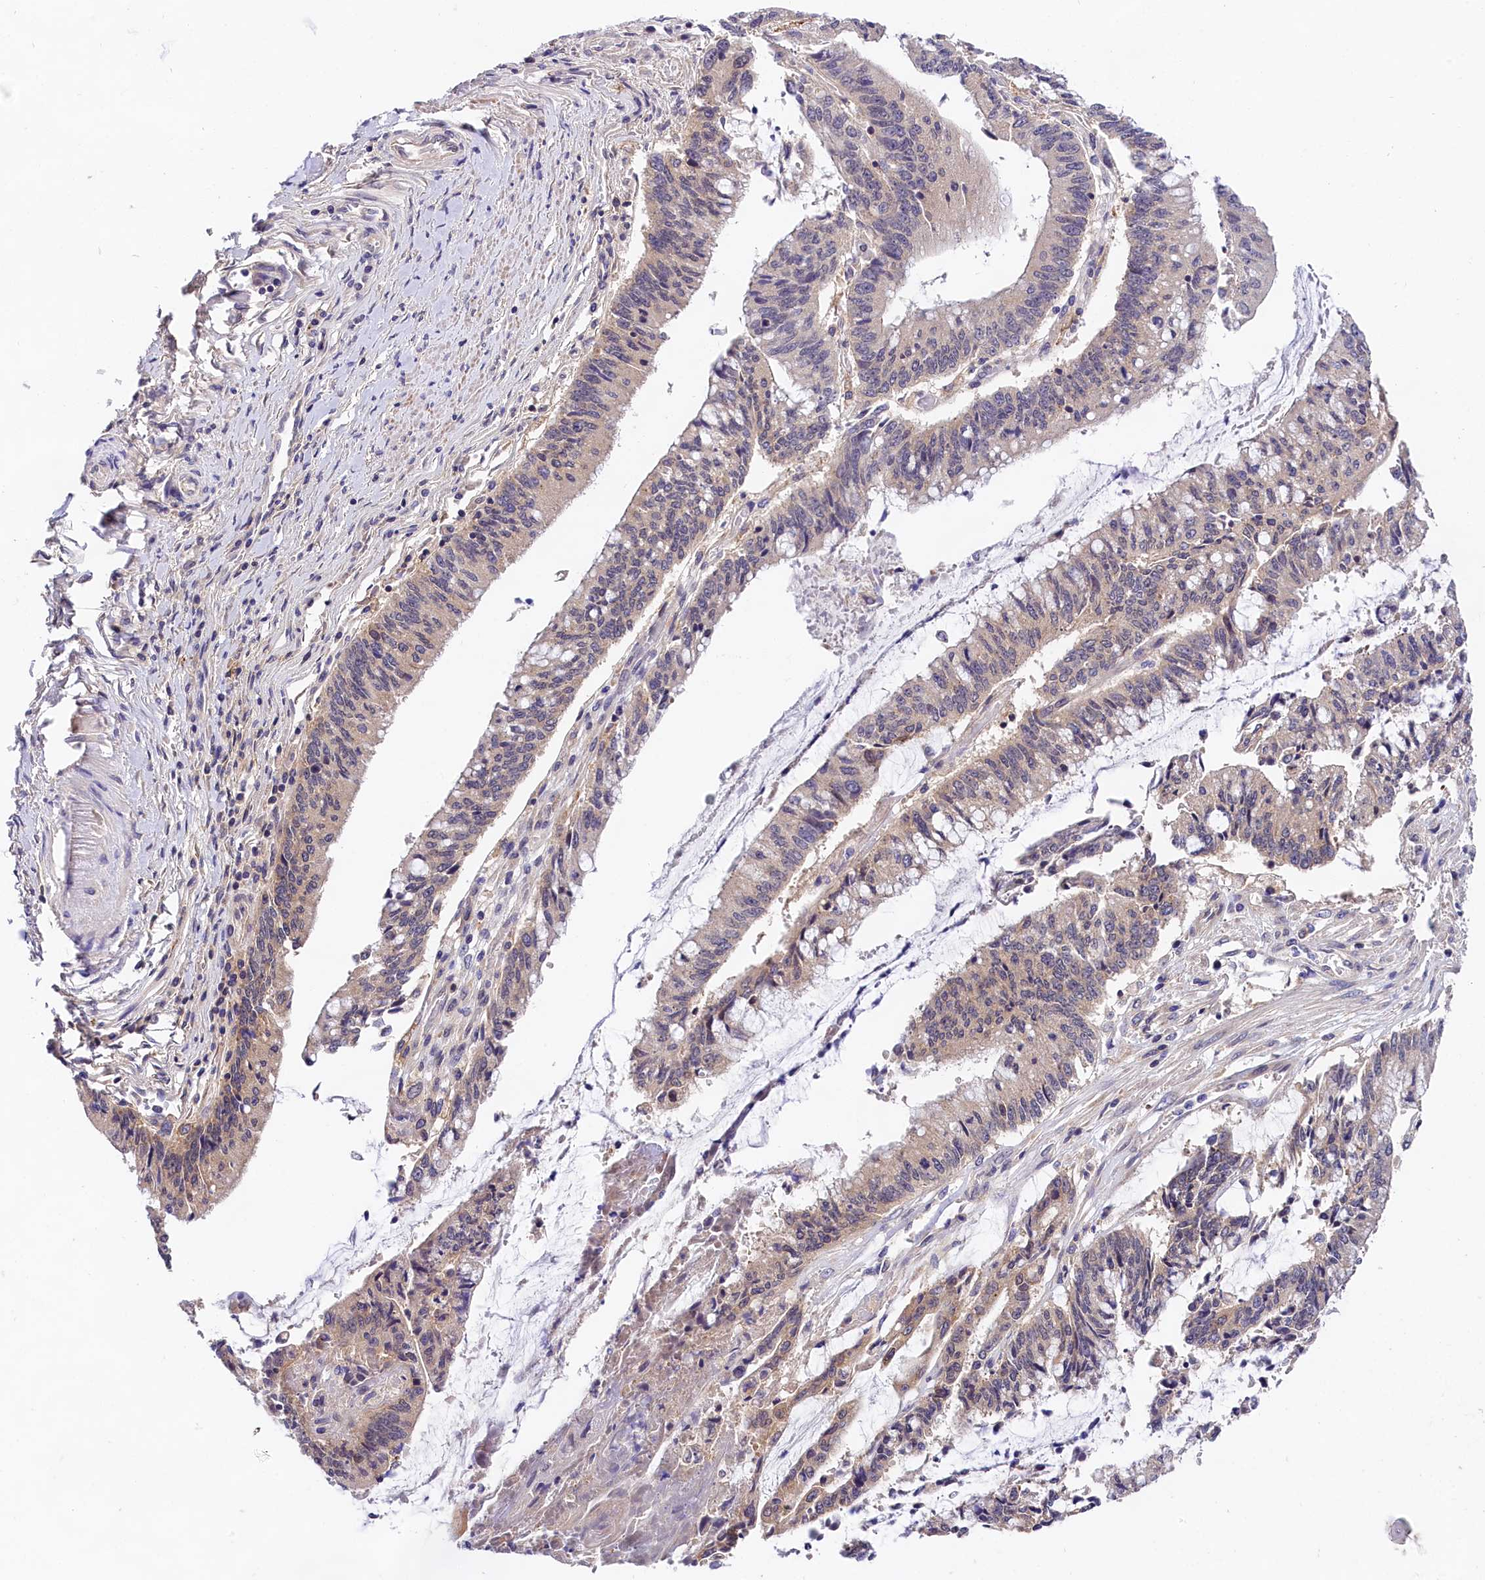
{"staining": {"intensity": "weak", "quantity": "<25%", "location": "cytoplasmic/membranous"}, "tissue": "pancreatic cancer", "cell_type": "Tumor cells", "image_type": "cancer", "snomed": [{"axis": "morphology", "description": "Adenocarcinoma, NOS"}, {"axis": "topography", "description": "Pancreas"}], "caption": "Immunohistochemistry (IHC) micrograph of human adenocarcinoma (pancreatic) stained for a protein (brown), which reveals no staining in tumor cells.", "gene": "OAS3", "patient": {"sex": "female", "age": 50}}